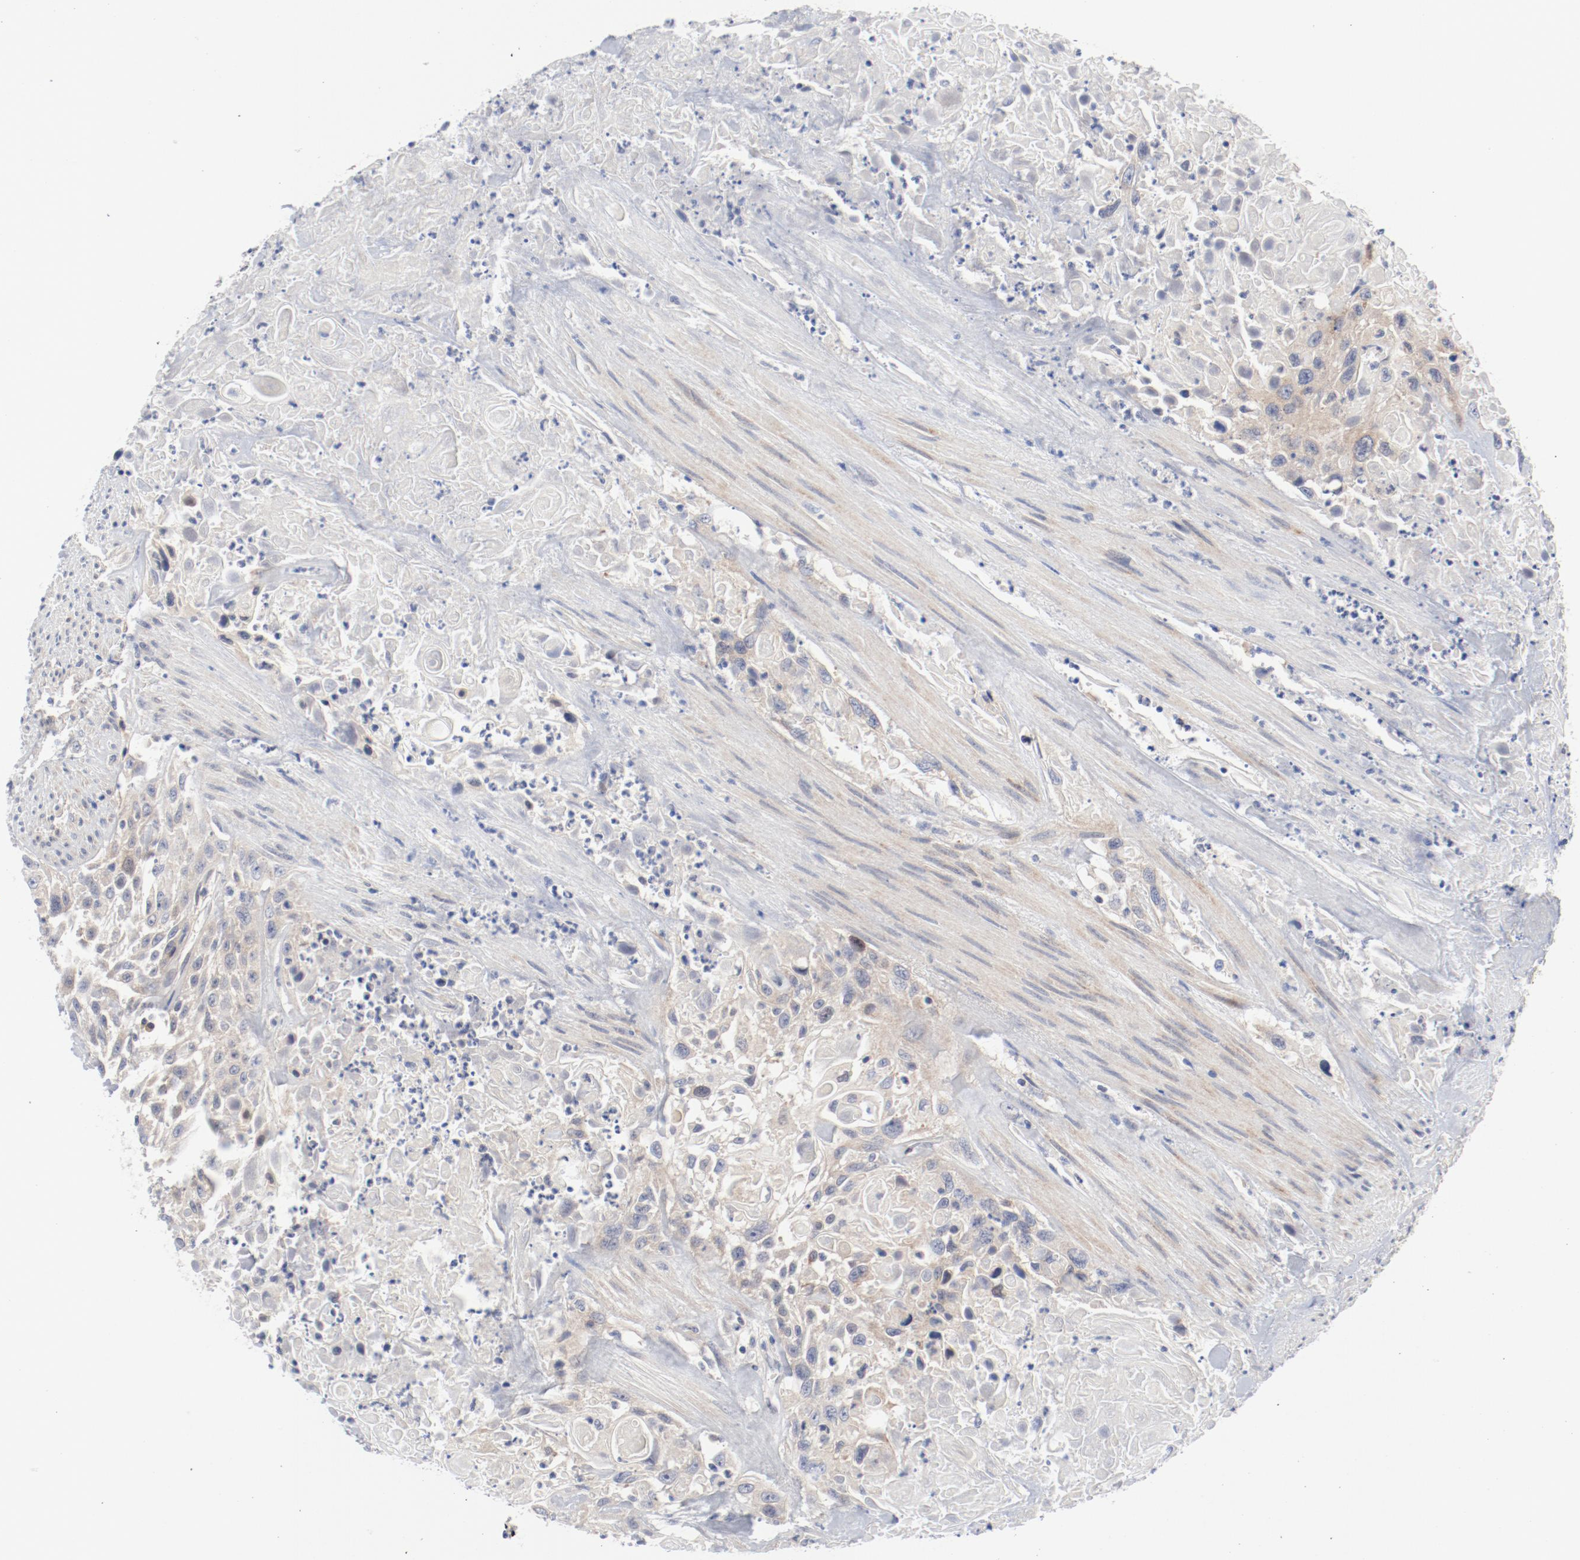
{"staining": {"intensity": "weak", "quantity": "25%-75%", "location": "cytoplasmic/membranous"}, "tissue": "urothelial cancer", "cell_type": "Tumor cells", "image_type": "cancer", "snomed": [{"axis": "morphology", "description": "Urothelial carcinoma, High grade"}, {"axis": "topography", "description": "Urinary bladder"}], "caption": "The immunohistochemical stain highlights weak cytoplasmic/membranous expression in tumor cells of urothelial carcinoma (high-grade) tissue.", "gene": "BAD", "patient": {"sex": "female", "age": 84}}